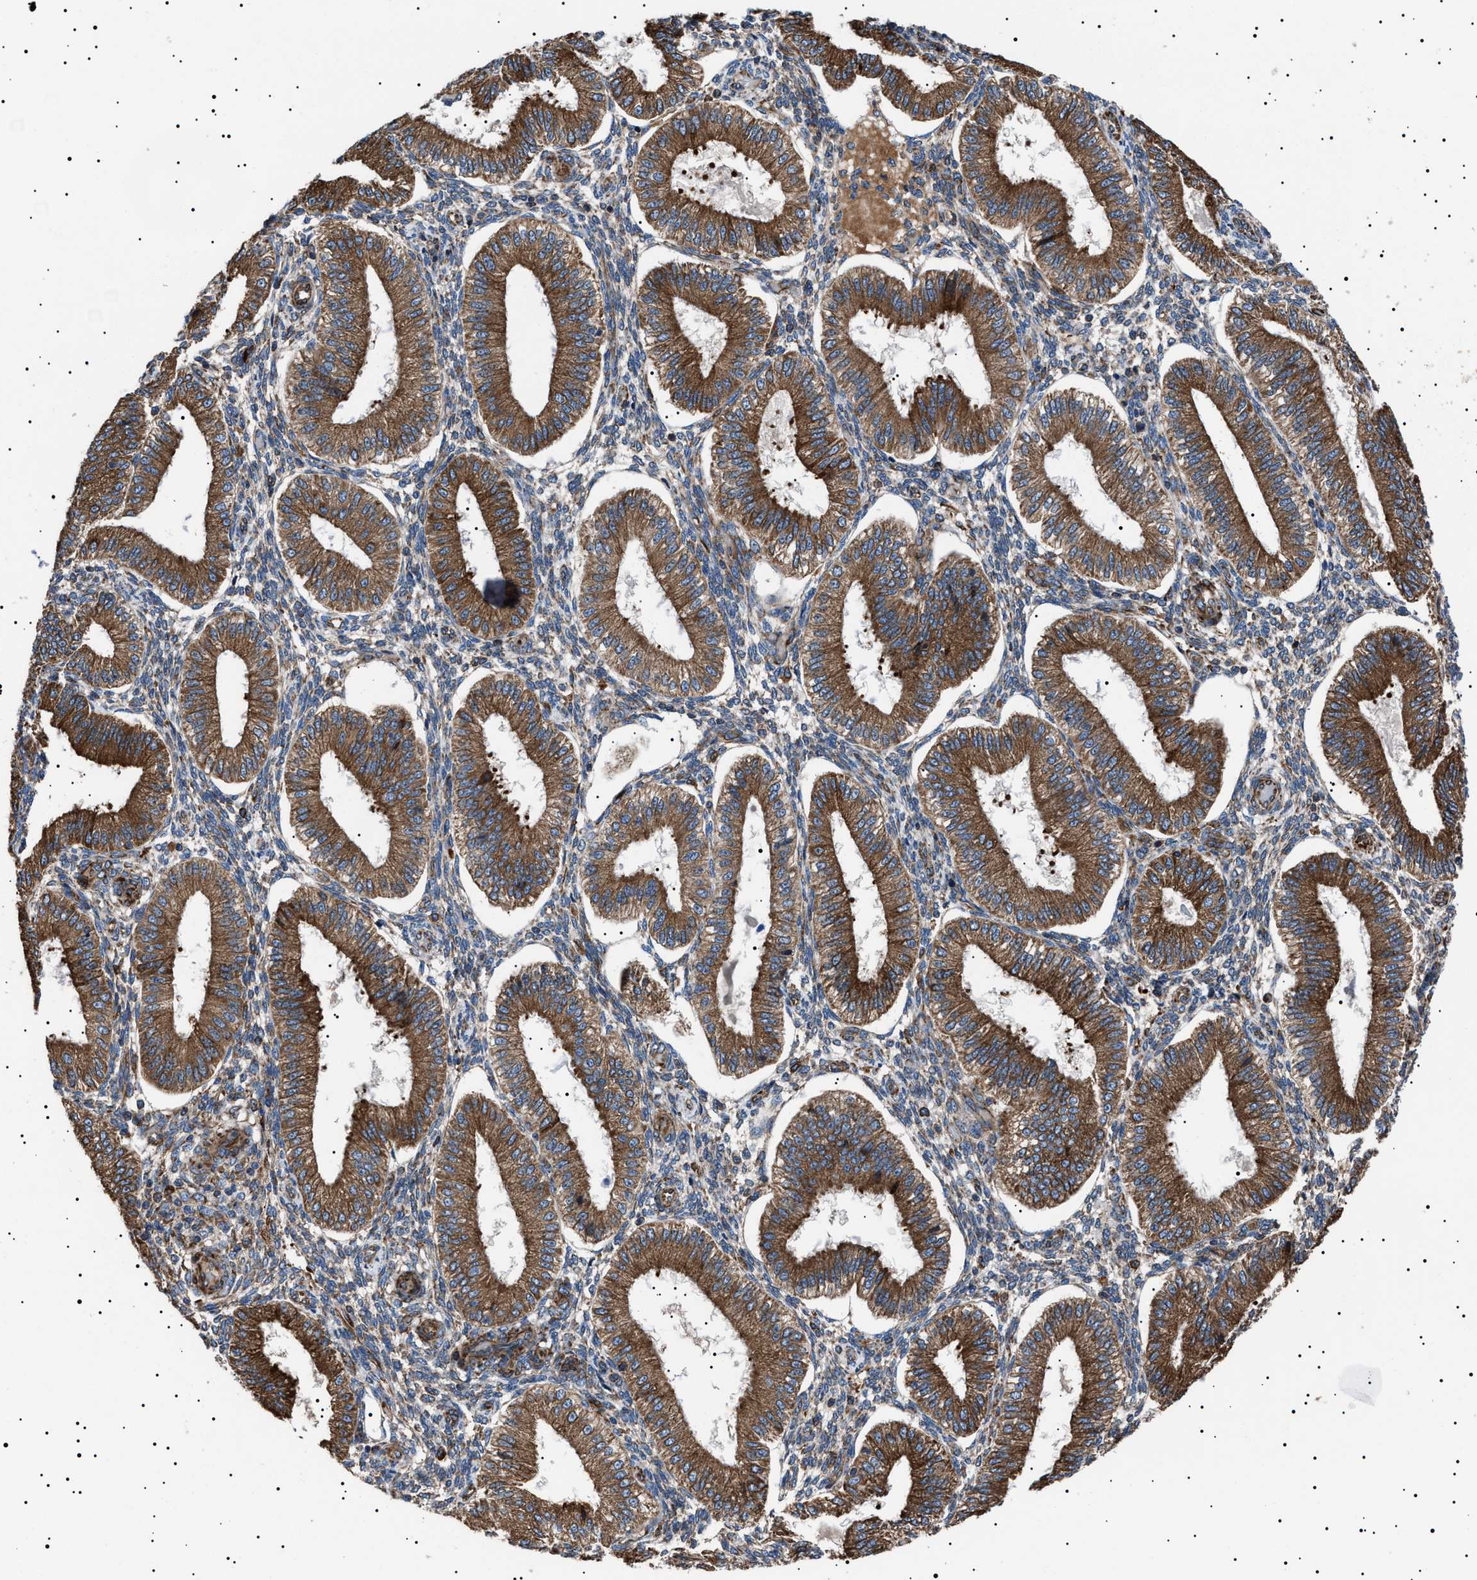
{"staining": {"intensity": "weak", "quantity": ">75%", "location": "cytoplasmic/membranous"}, "tissue": "endometrium", "cell_type": "Cells in endometrial stroma", "image_type": "normal", "snomed": [{"axis": "morphology", "description": "Normal tissue, NOS"}, {"axis": "topography", "description": "Endometrium"}], "caption": "The histopathology image exhibits immunohistochemical staining of benign endometrium. There is weak cytoplasmic/membranous expression is appreciated in approximately >75% of cells in endometrial stroma. The staining is performed using DAB (3,3'-diaminobenzidine) brown chromogen to label protein expression. The nuclei are counter-stained blue using hematoxylin.", "gene": "TOP1MT", "patient": {"sex": "female", "age": 39}}